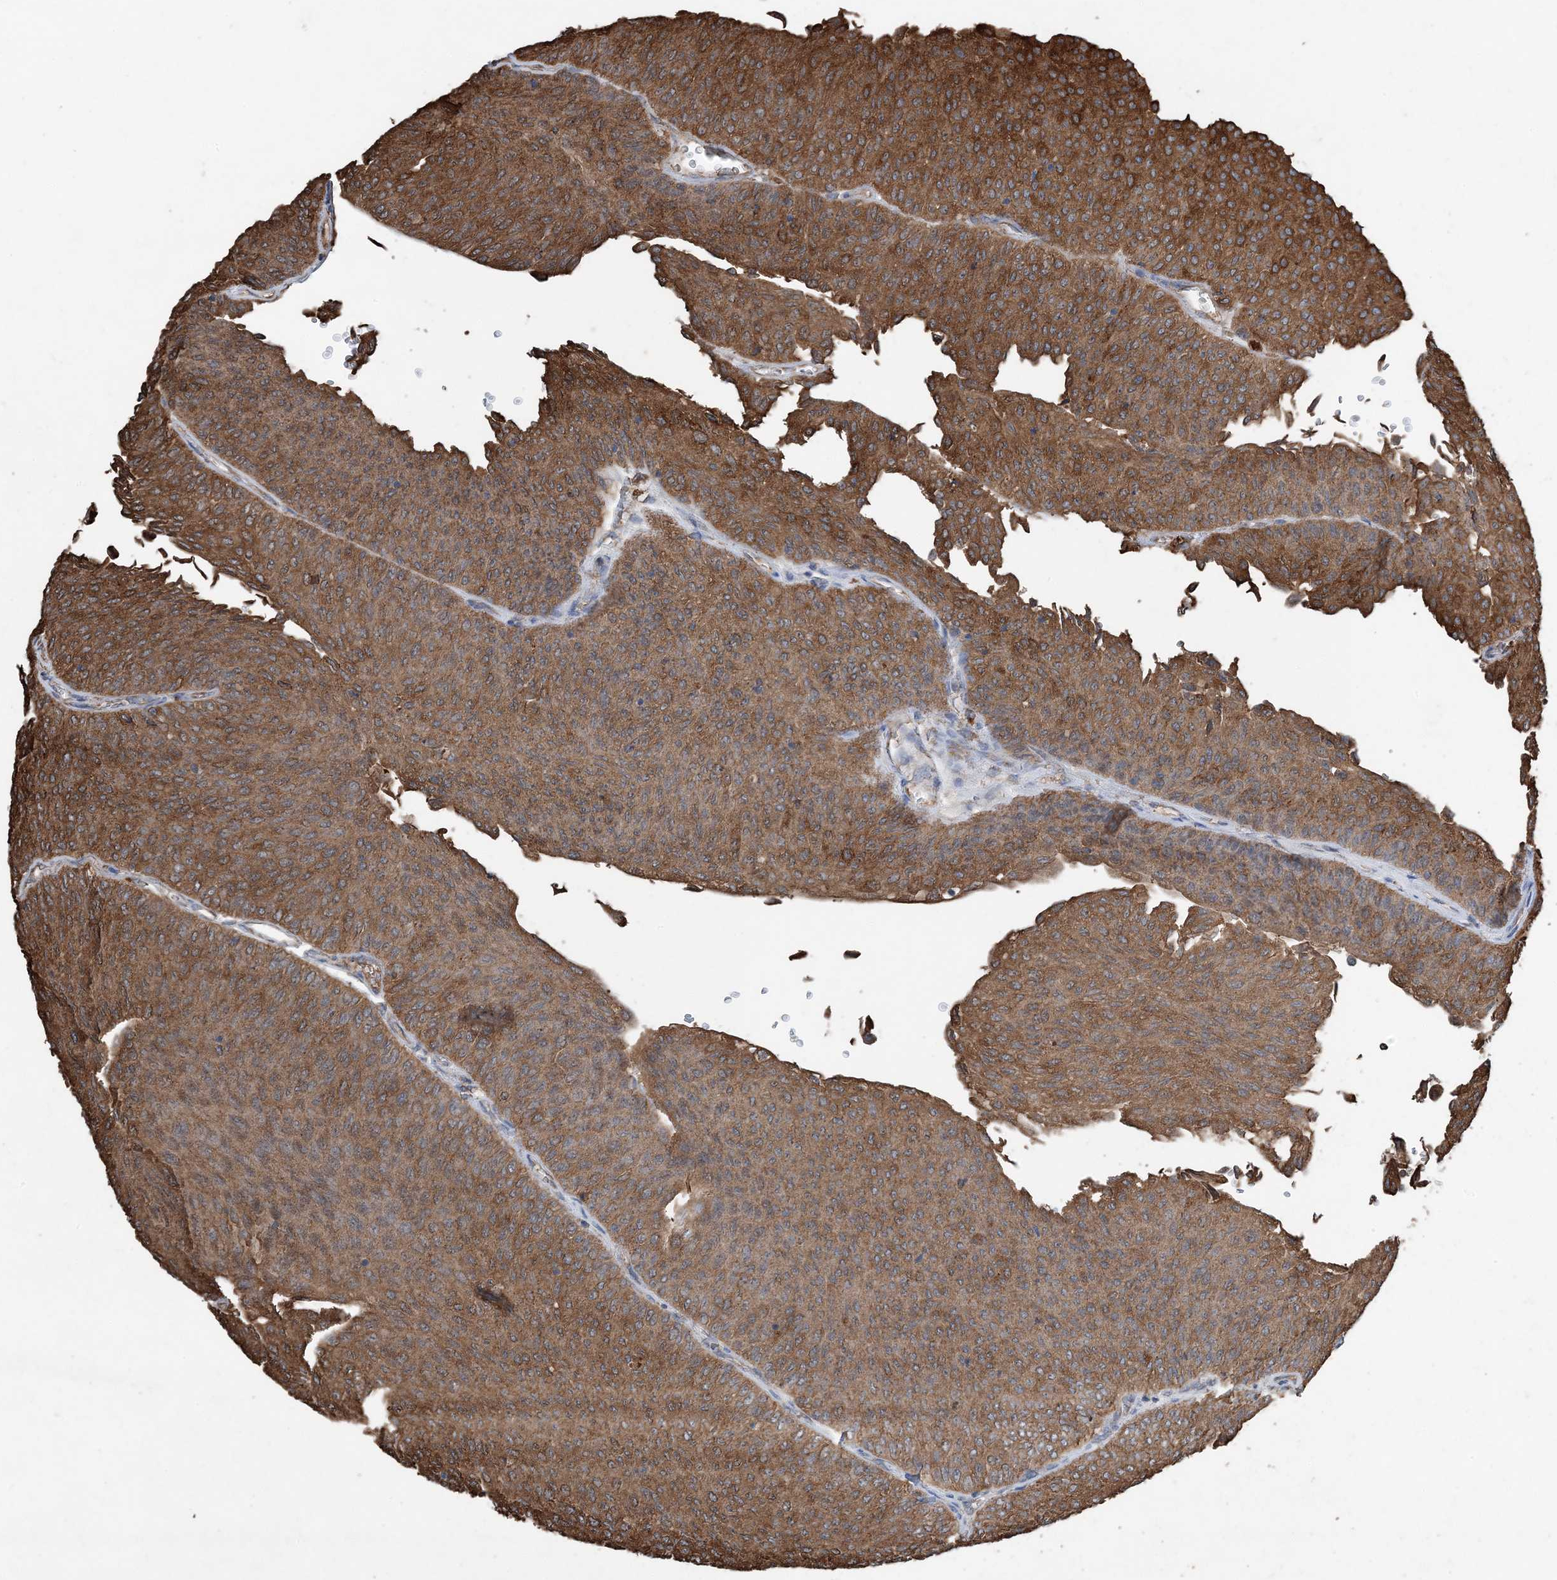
{"staining": {"intensity": "strong", "quantity": ">75%", "location": "cytoplasmic/membranous"}, "tissue": "urothelial cancer", "cell_type": "Tumor cells", "image_type": "cancer", "snomed": [{"axis": "morphology", "description": "Urothelial carcinoma, Low grade"}, {"axis": "topography", "description": "Urinary bladder"}], "caption": "Tumor cells reveal strong cytoplasmic/membranous expression in approximately >75% of cells in urothelial cancer.", "gene": "PDIA6", "patient": {"sex": "male", "age": 78}}